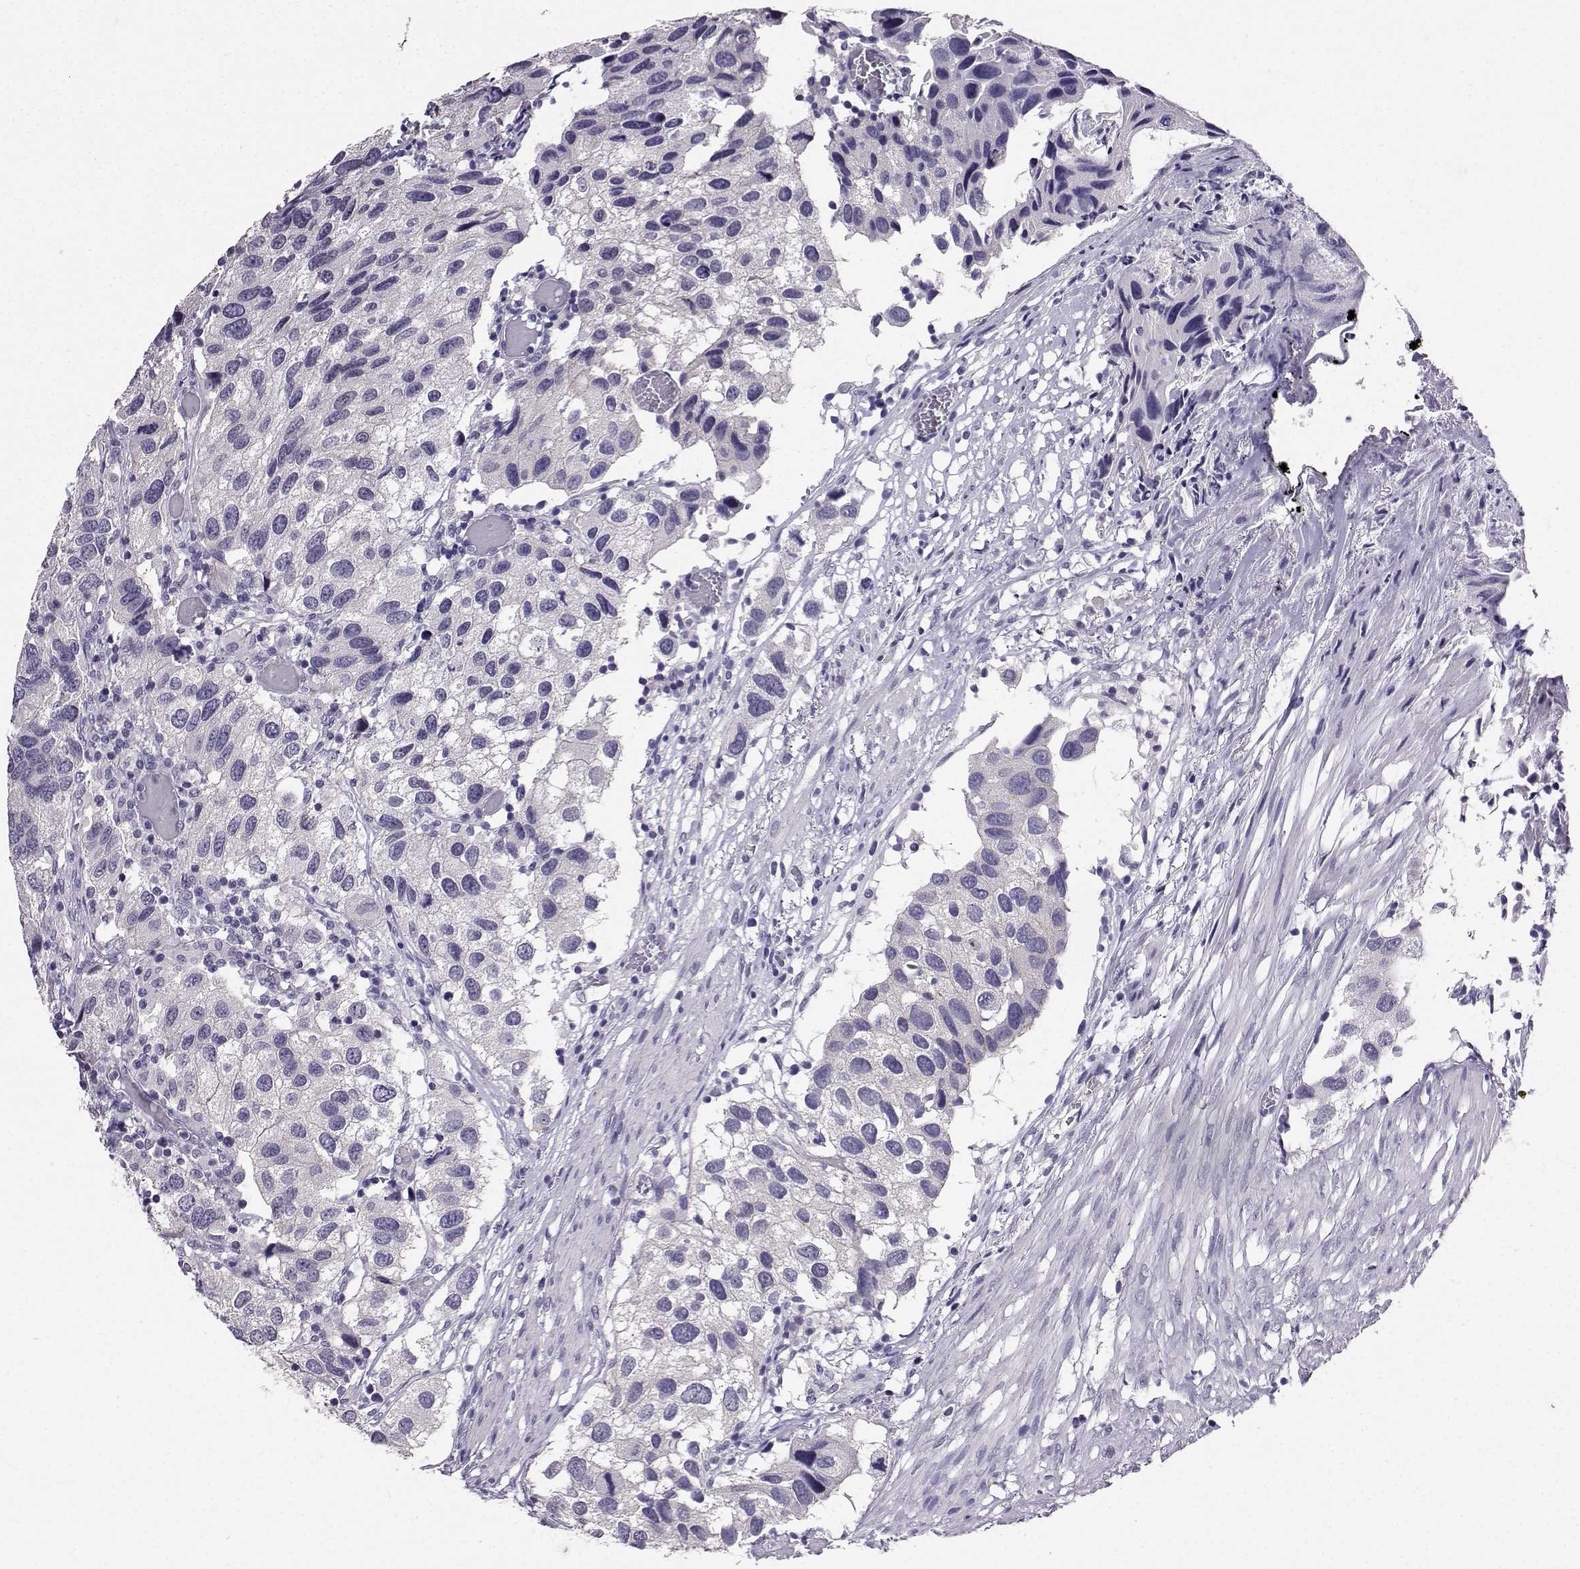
{"staining": {"intensity": "negative", "quantity": "none", "location": "none"}, "tissue": "urothelial cancer", "cell_type": "Tumor cells", "image_type": "cancer", "snomed": [{"axis": "morphology", "description": "Urothelial carcinoma, High grade"}, {"axis": "topography", "description": "Urinary bladder"}], "caption": "Immunohistochemistry (IHC) photomicrograph of human urothelial cancer stained for a protein (brown), which displays no expression in tumor cells.", "gene": "SPAG11B", "patient": {"sex": "male", "age": 79}}